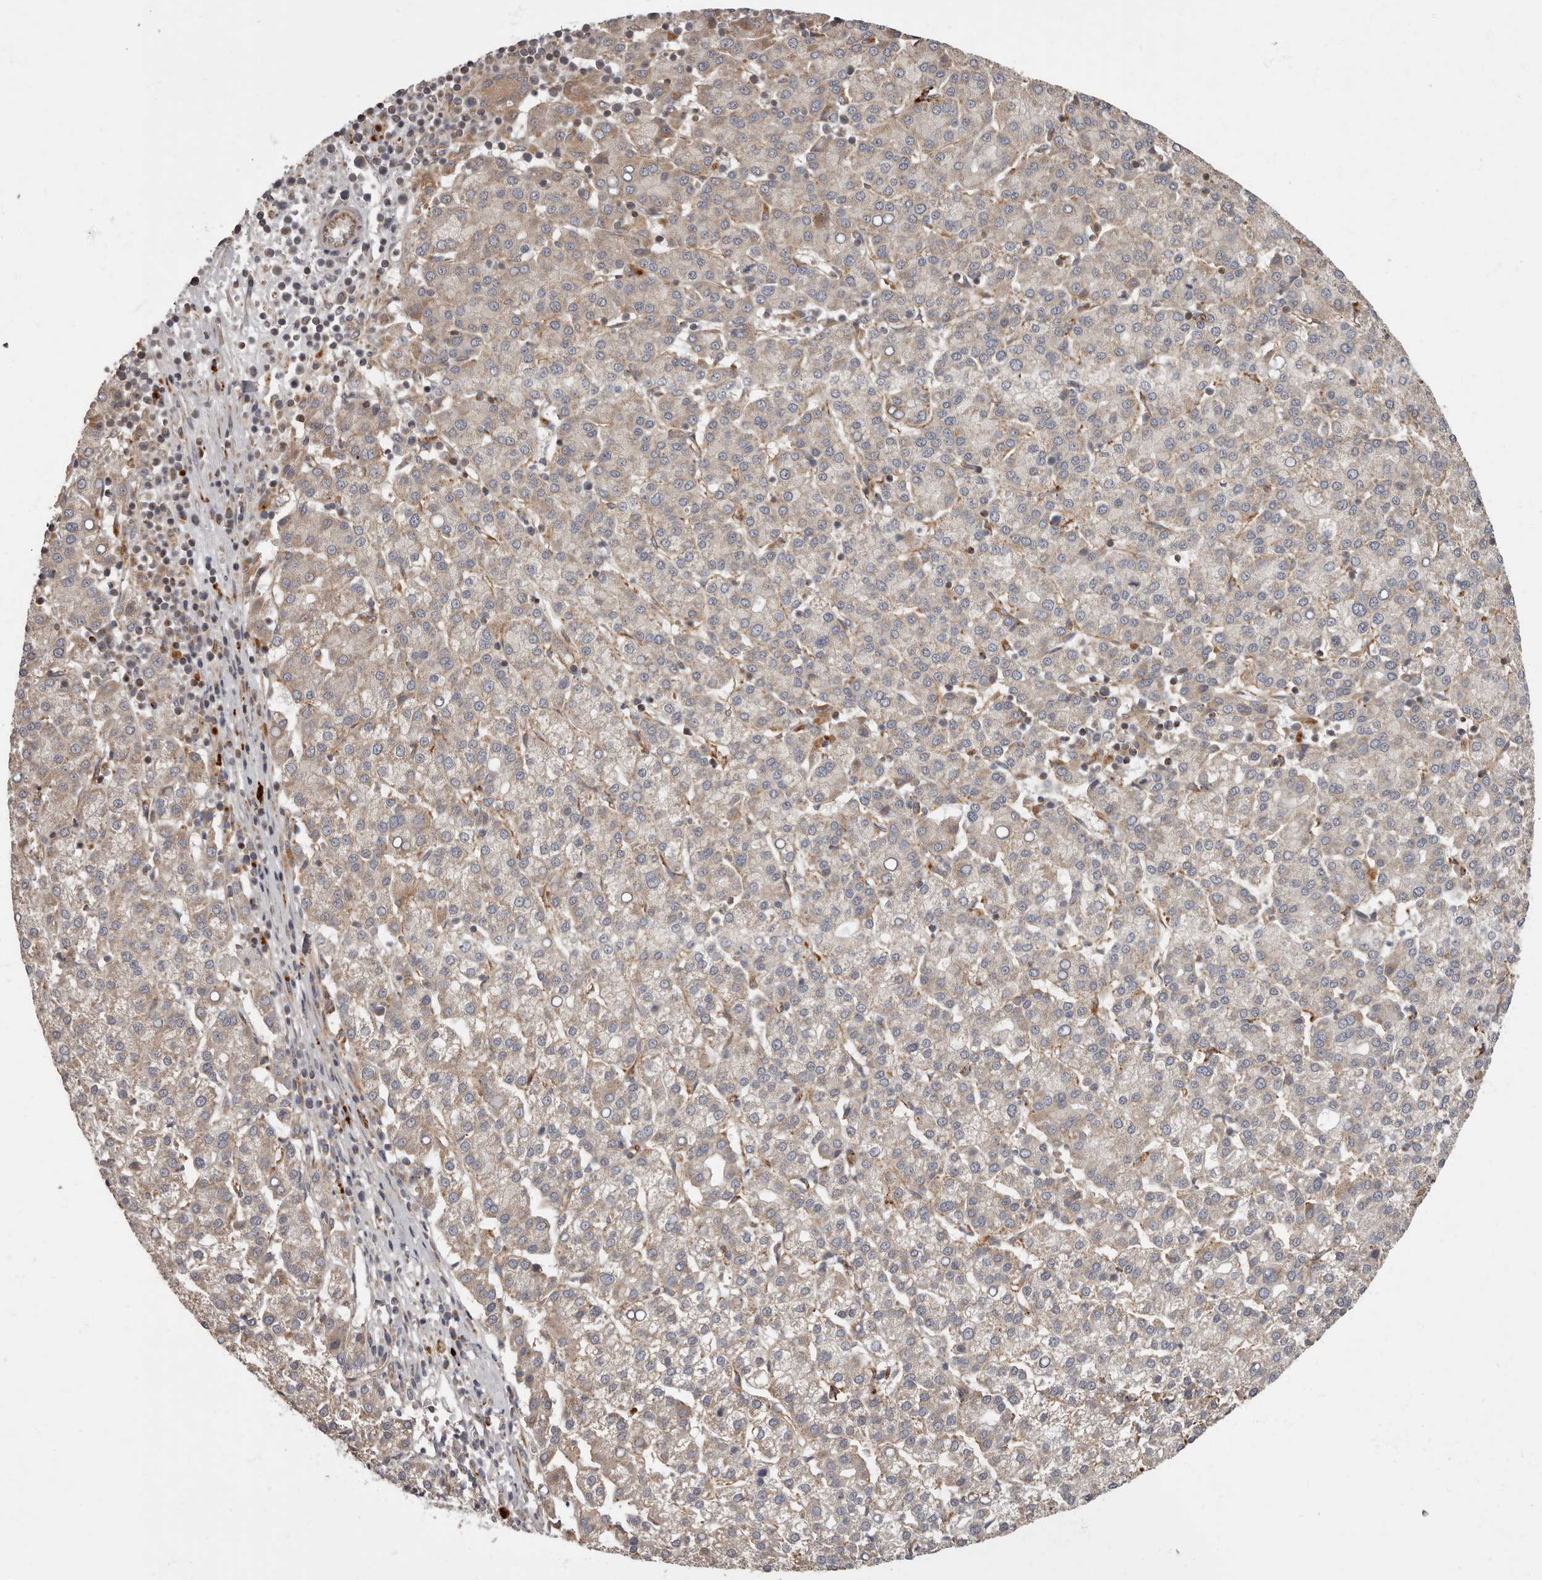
{"staining": {"intensity": "weak", "quantity": "25%-75%", "location": "cytoplasmic/membranous"}, "tissue": "liver cancer", "cell_type": "Tumor cells", "image_type": "cancer", "snomed": [{"axis": "morphology", "description": "Carcinoma, Hepatocellular, NOS"}, {"axis": "topography", "description": "Liver"}], "caption": "Immunohistochemistry (IHC) (DAB) staining of human hepatocellular carcinoma (liver) exhibits weak cytoplasmic/membranous protein expression in about 25%-75% of tumor cells.", "gene": "ADCY2", "patient": {"sex": "female", "age": 58}}